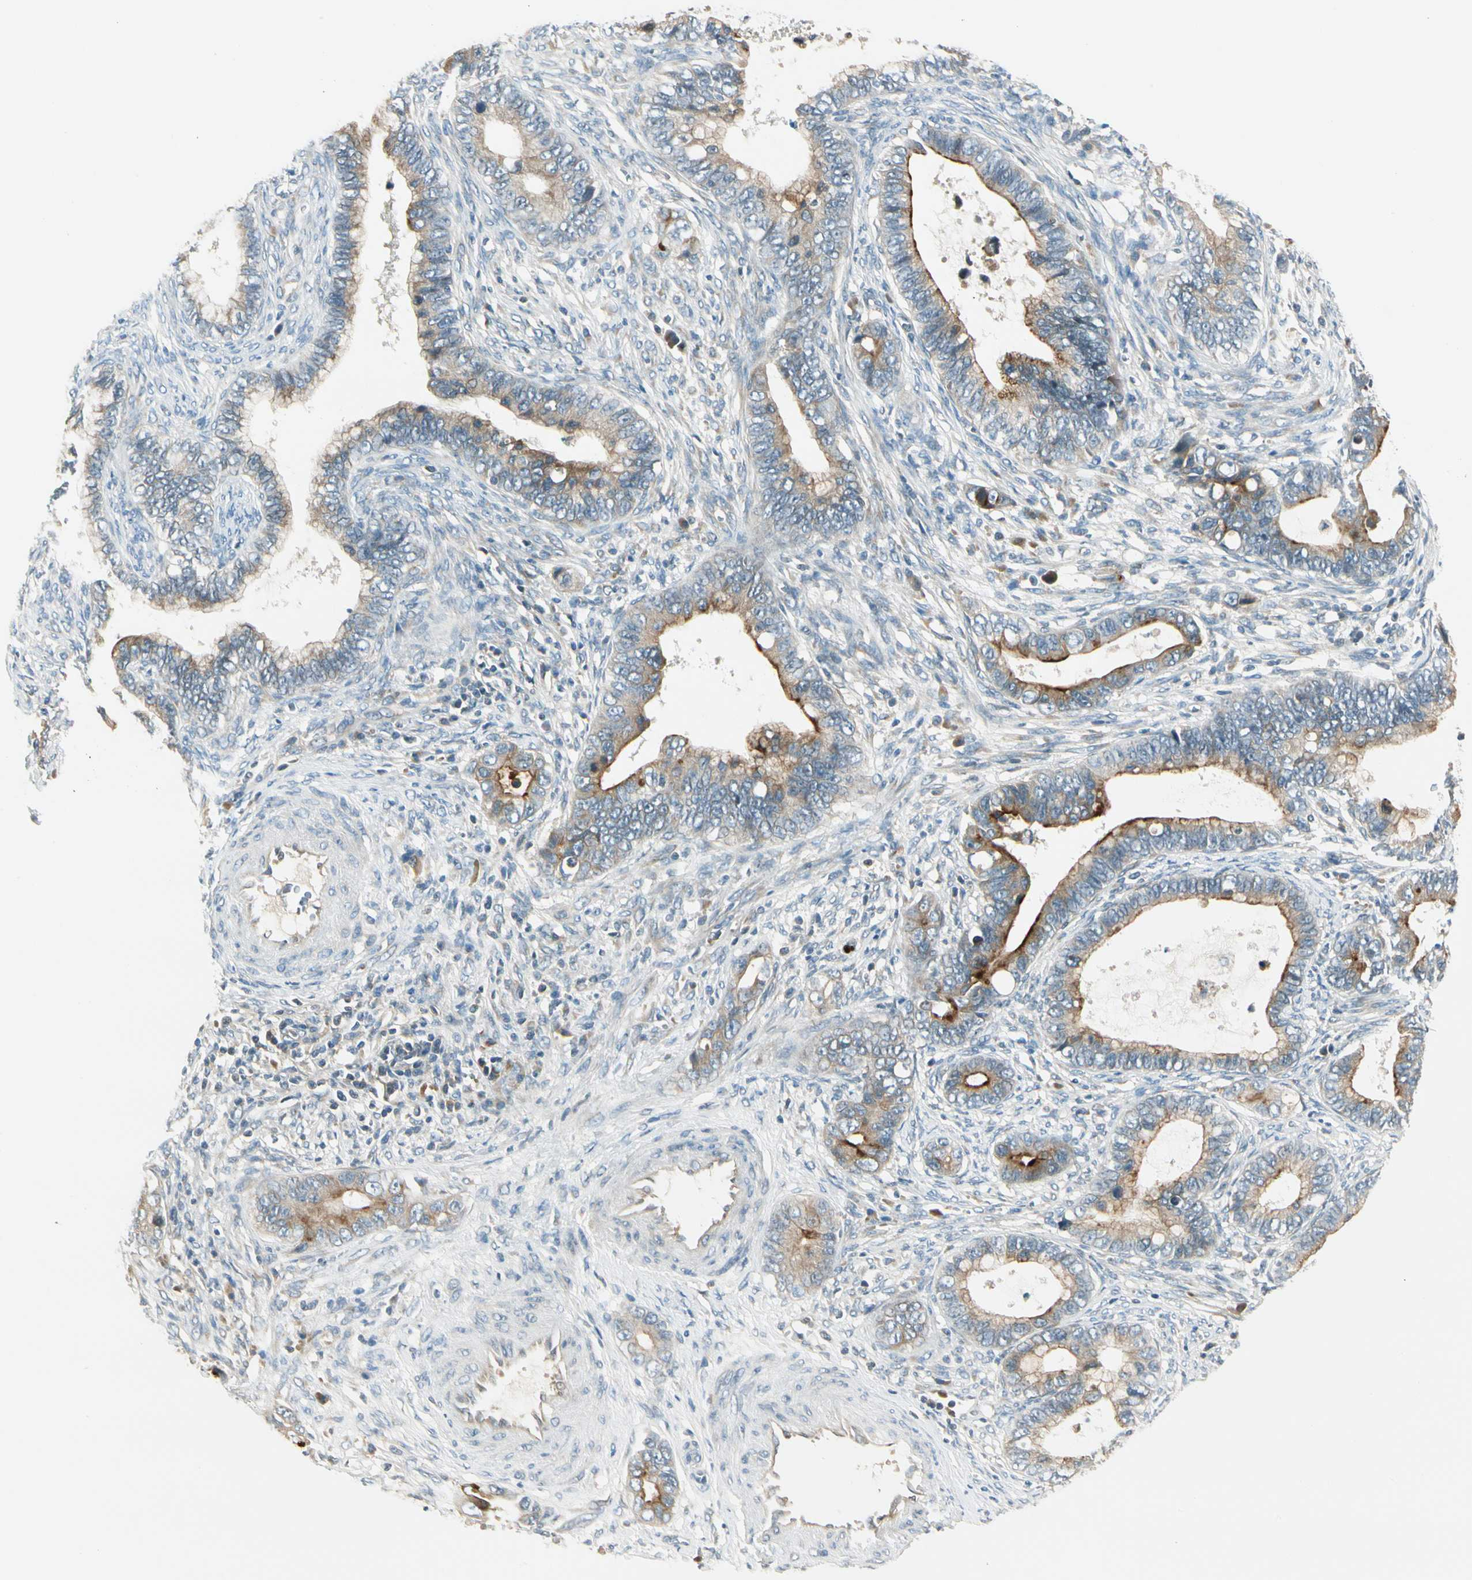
{"staining": {"intensity": "moderate", "quantity": ">75%", "location": "cytoplasmic/membranous"}, "tissue": "cervical cancer", "cell_type": "Tumor cells", "image_type": "cancer", "snomed": [{"axis": "morphology", "description": "Adenocarcinoma, NOS"}, {"axis": "topography", "description": "Cervix"}], "caption": "Tumor cells show medium levels of moderate cytoplasmic/membranous expression in about >75% of cells in human cervical cancer.", "gene": "BNIP1", "patient": {"sex": "female", "age": 44}}